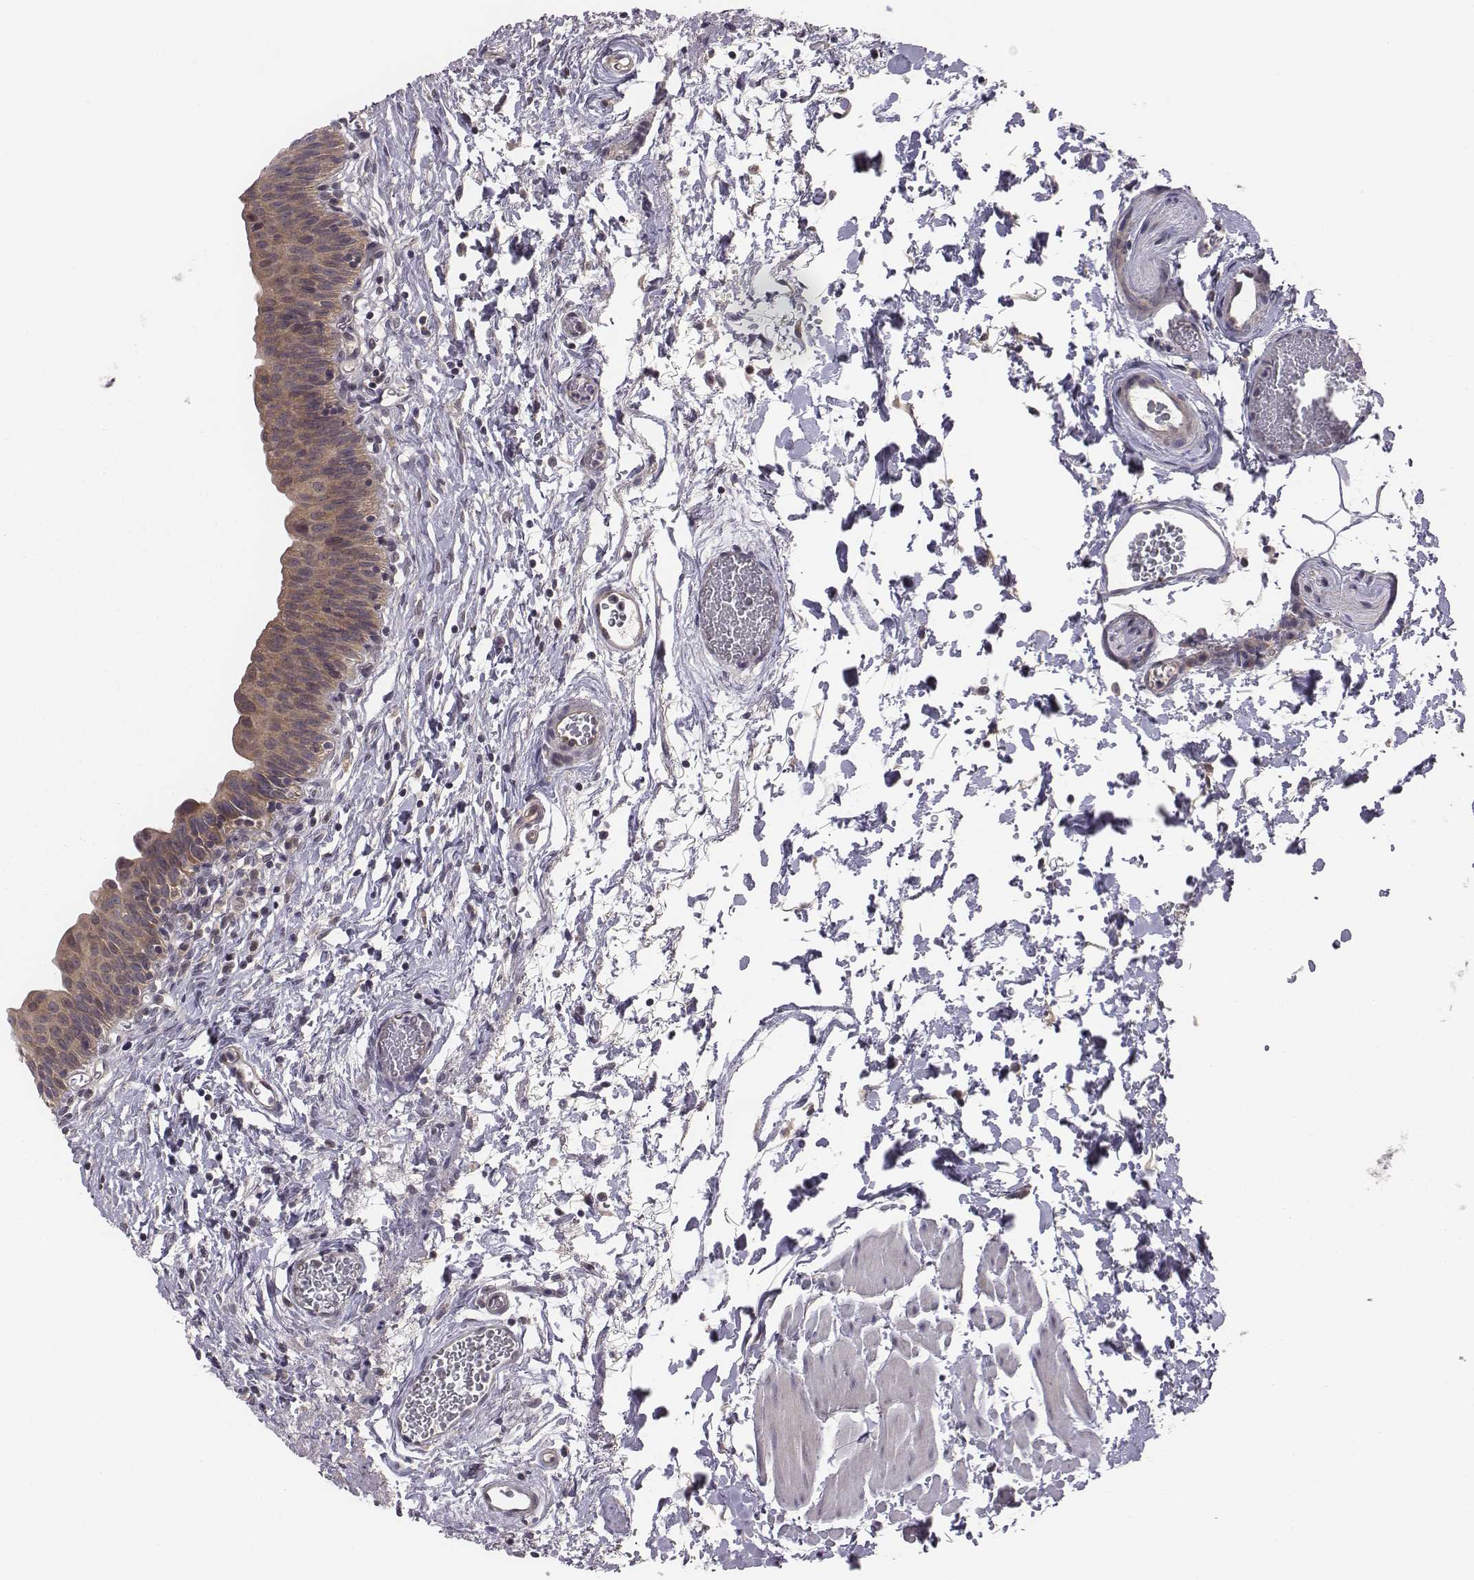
{"staining": {"intensity": "moderate", "quantity": ">75%", "location": "cytoplasmic/membranous"}, "tissue": "urinary bladder", "cell_type": "Urothelial cells", "image_type": "normal", "snomed": [{"axis": "morphology", "description": "Normal tissue, NOS"}, {"axis": "topography", "description": "Urinary bladder"}], "caption": "Immunohistochemical staining of benign urinary bladder exhibits medium levels of moderate cytoplasmic/membranous staining in about >75% of urothelial cells.", "gene": "SMURF2", "patient": {"sex": "male", "age": 56}}